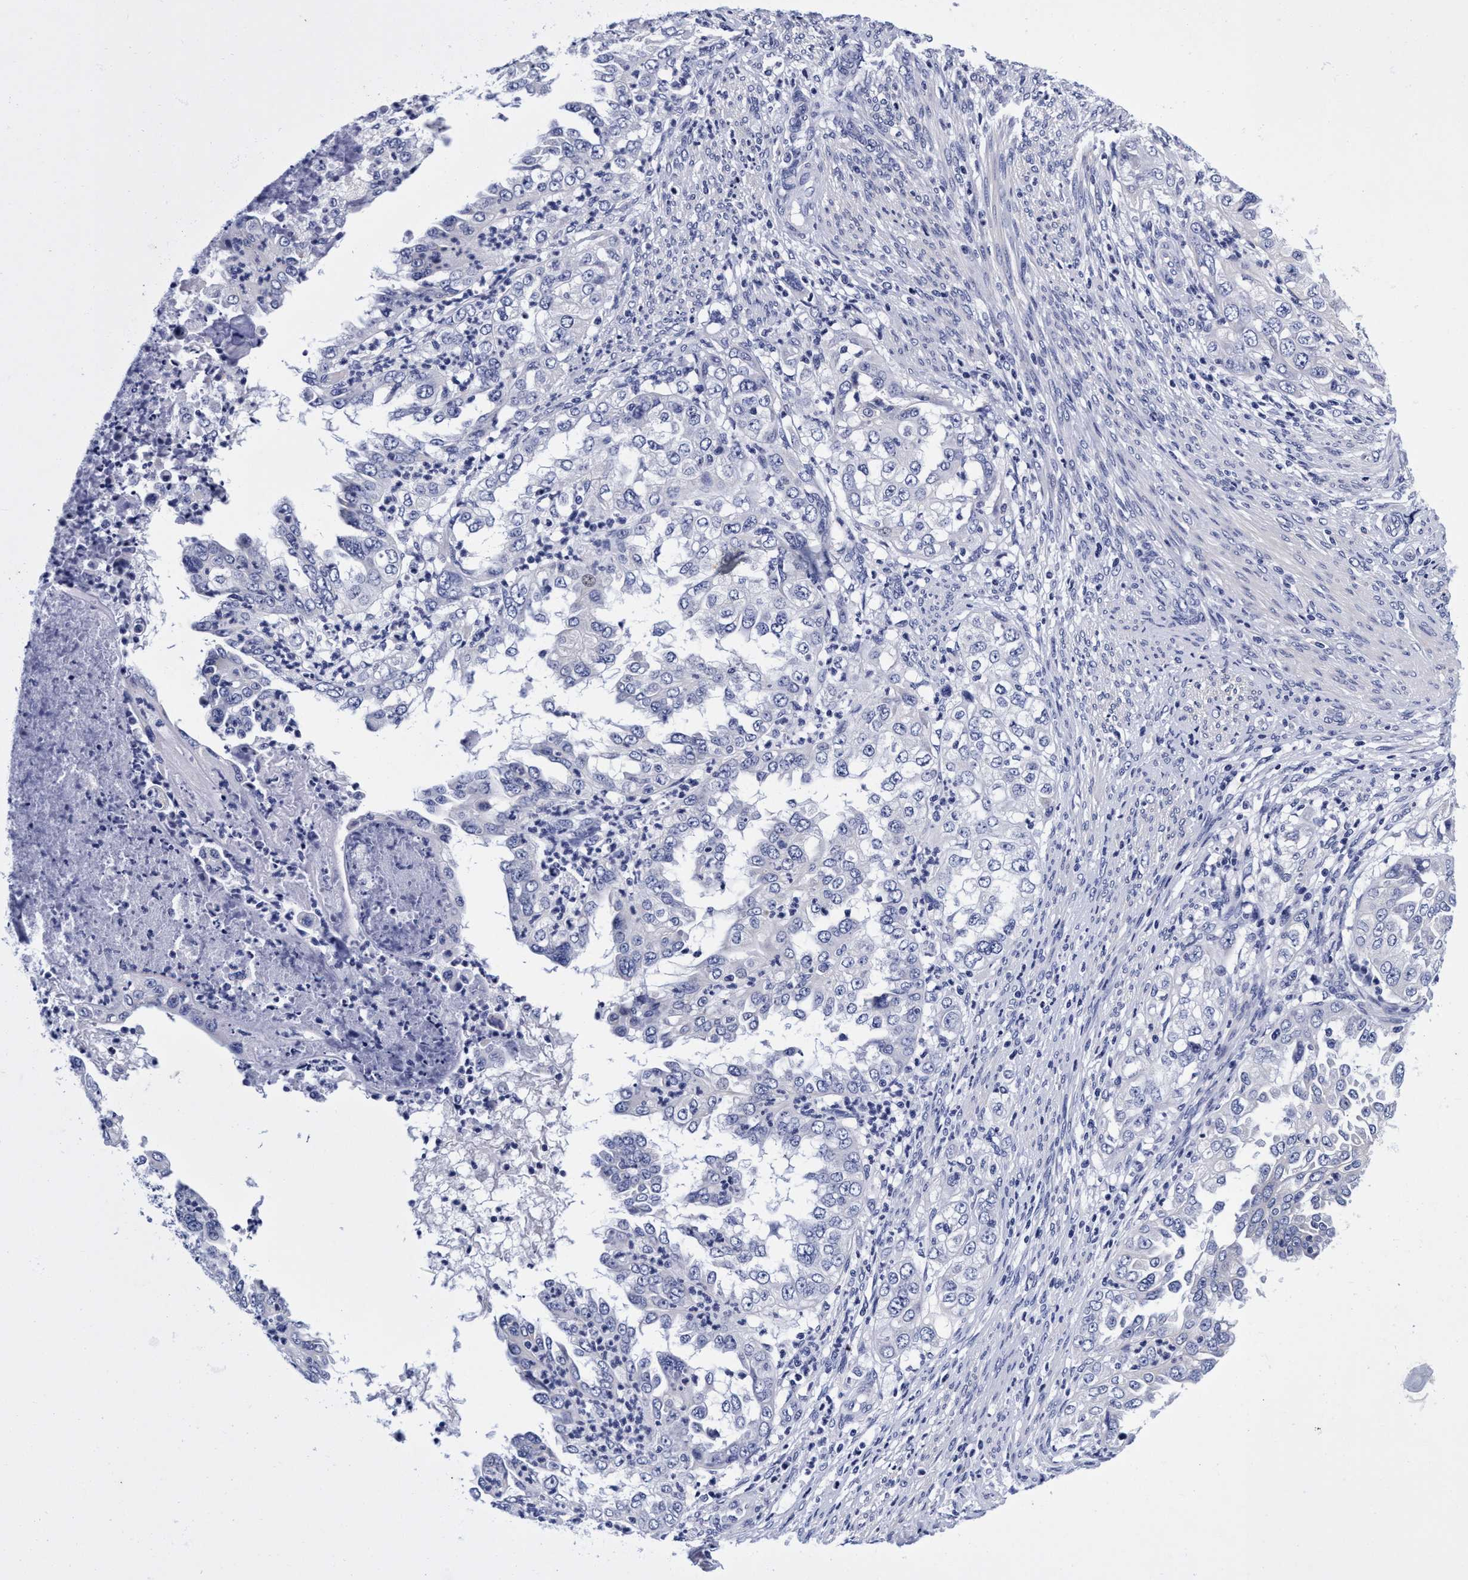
{"staining": {"intensity": "negative", "quantity": "none", "location": "none"}, "tissue": "endometrial cancer", "cell_type": "Tumor cells", "image_type": "cancer", "snomed": [{"axis": "morphology", "description": "Adenocarcinoma, NOS"}, {"axis": "topography", "description": "Endometrium"}], "caption": "An immunohistochemistry (IHC) histopathology image of endometrial cancer is shown. There is no staining in tumor cells of endometrial cancer.", "gene": "PLPPR1", "patient": {"sex": "female", "age": 85}}